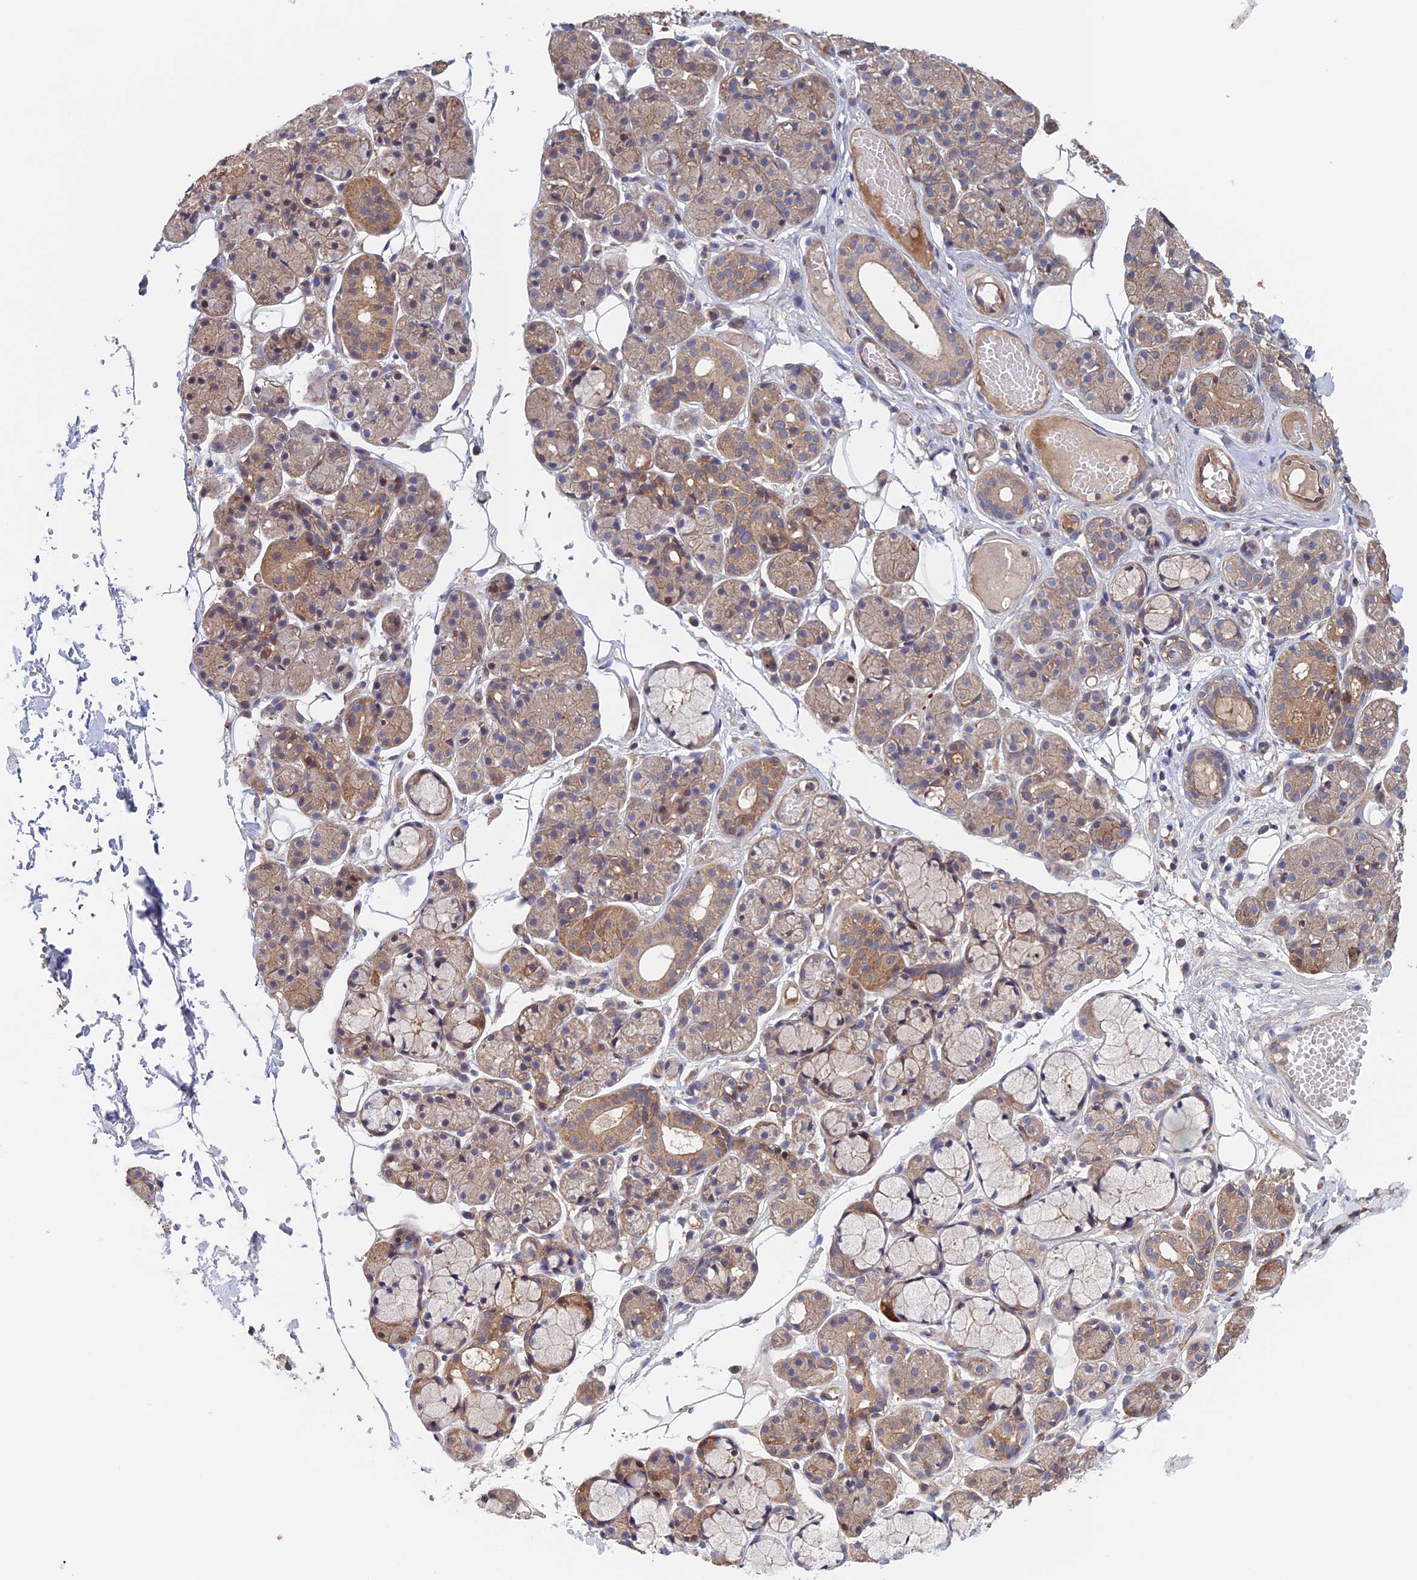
{"staining": {"intensity": "weak", "quantity": "25%-75%", "location": "cytoplasmic/membranous"}, "tissue": "salivary gland", "cell_type": "Glandular cells", "image_type": "normal", "snomed": [{"axis": "morphology", "description": "Normal tissue, NOS"}, {"axis": "topography", "description": "Salivary gland"}], "caption": "Benign salivary gland exhibits weak cytoplasmic/membranous expression in approximately 25%-75% of glandular cells, visualized by immunohistochemistry.", "gene": "NUDT16L1", "patient": {"sex": "male", "age": 63}}